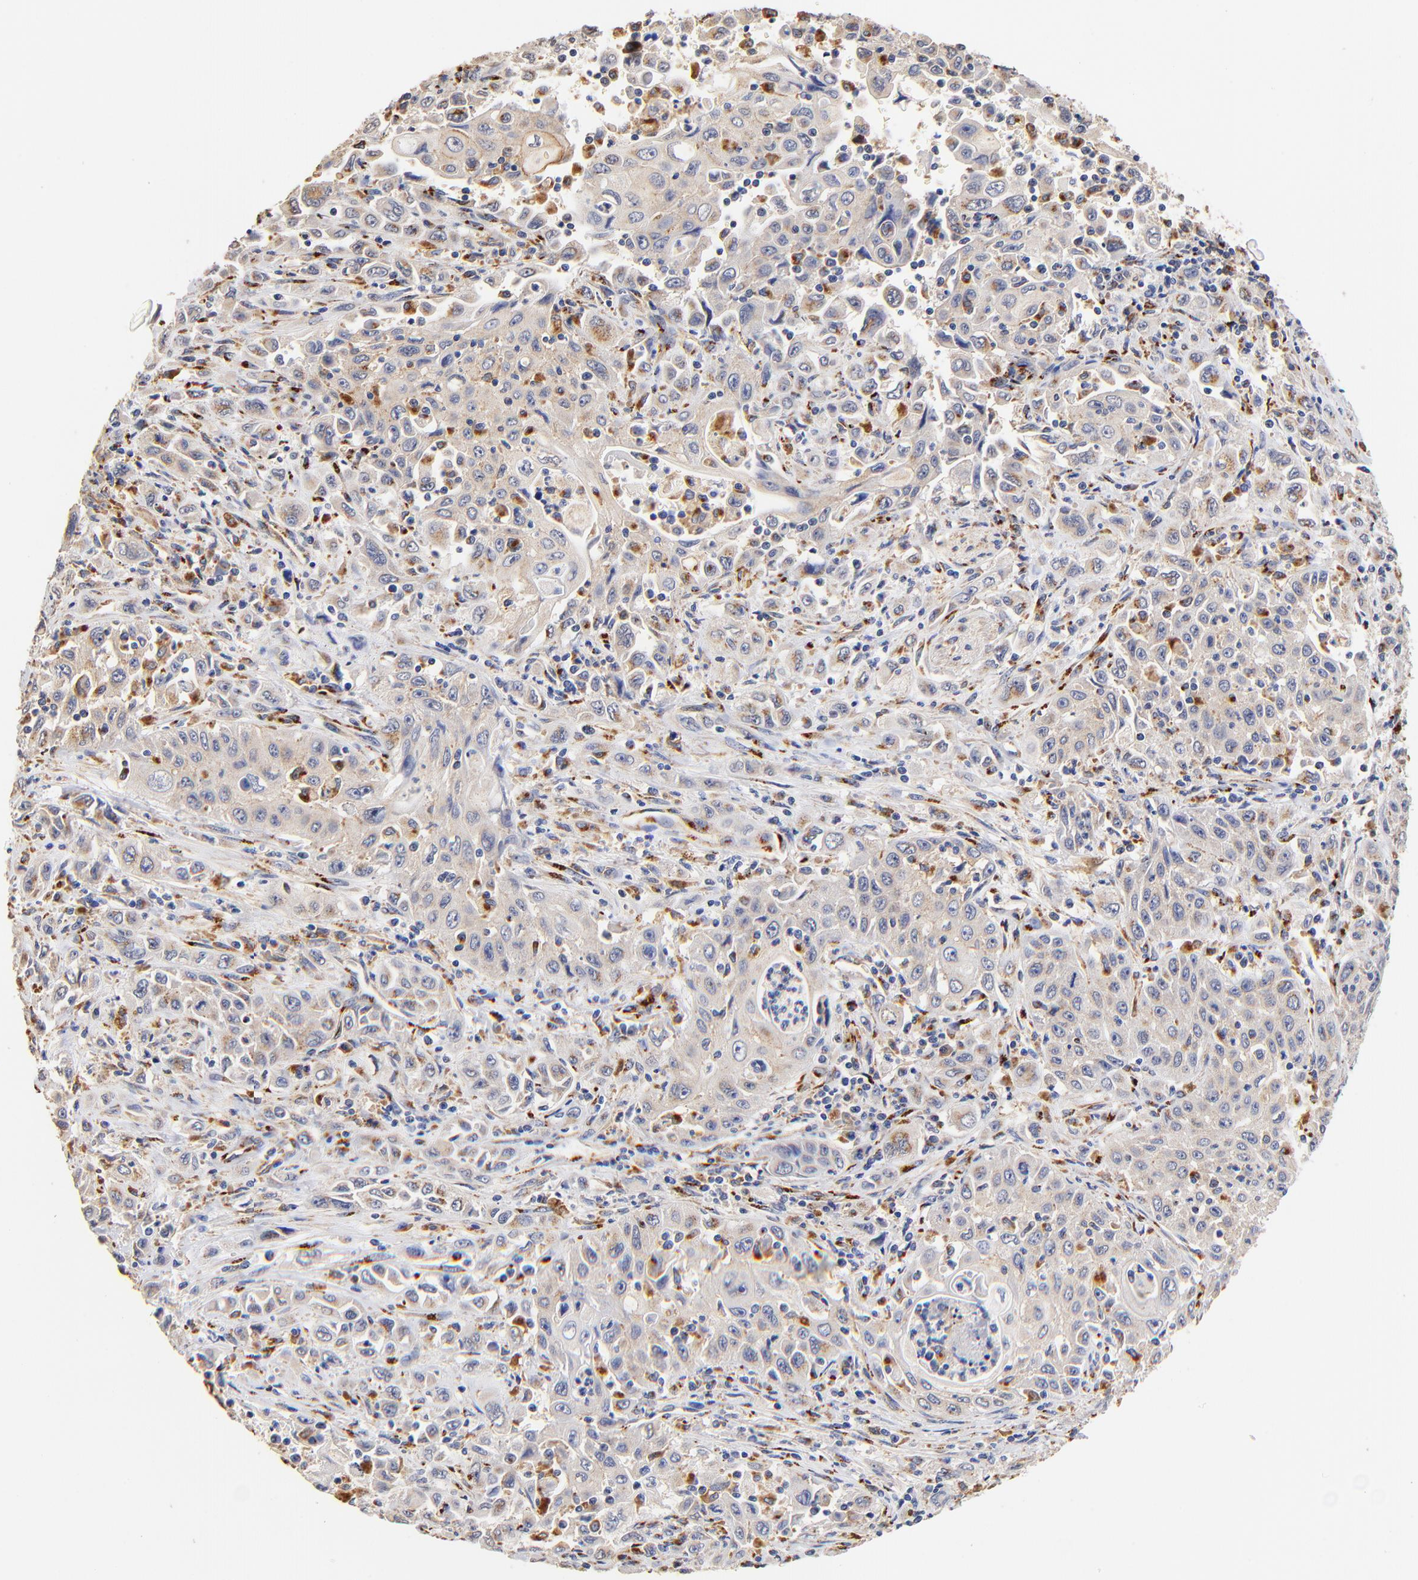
{"staining": {"intensity": "weak", "quantity": ">75%", "location": "cytoplasmic/membranous"}, "tissue": "pancreatic cancer", "cell_type": "Tumor cells", "image_type": "cancer", "snomed": [{"axis": "morphology", "description": "Adenocarcinoma, NOS"}, {"axis": "topography", "description": "Pancreas"}], "caption": "High-magnification brightfield microscopy of pancreatic cancer stained with DAB (brown) and counterstained with hematoxylin (blue). tumor cells exhibit weak cytoplasmic/membranous positivity is seen in approximately>75% of cells.", "gene": "FMNL3", "patient": {"sex": "male", "age": 70}}